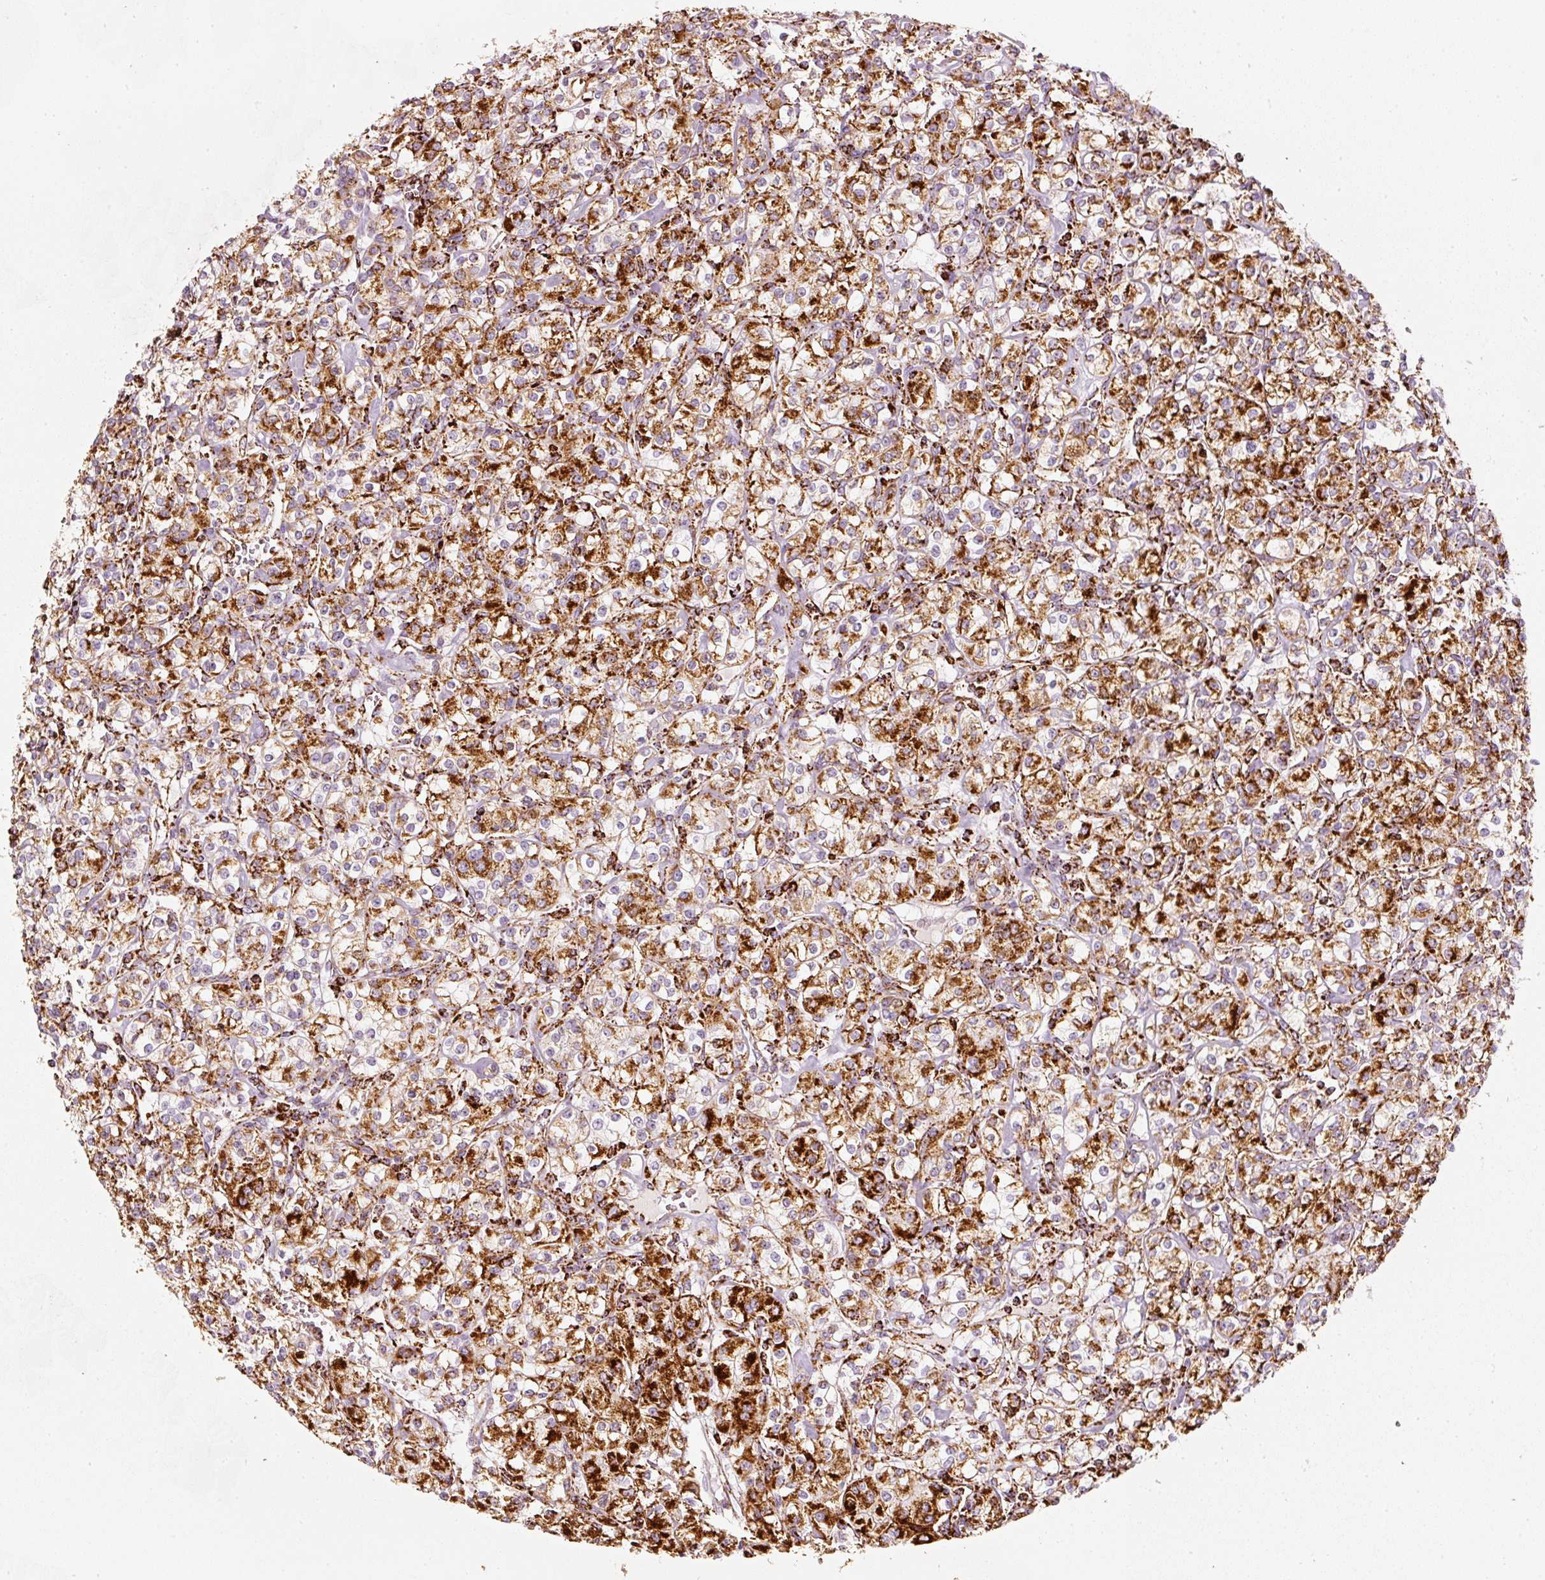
{"staining": {"intensity": "strong", "quantity": ">75%", "location": "cytoplasmic/membranous"}, "tissue": "renal cancer", "cell_type": "Tumor cells", "image_type": "cancer", "snomed": [{"axis": "morphology", "description": "Adenocarcinoma, NOS"}, {"axis": "topography", "description": "Kidney"}], "caption": "Adenocarcinoma (renal) was stained to show a protein in brown. There is high levels of strong cytoplasmic/membranous staining in approximately >75% of tumor cells.", "gene": "MT-CO2", "patient": {"sex": "male", "age": 77}}